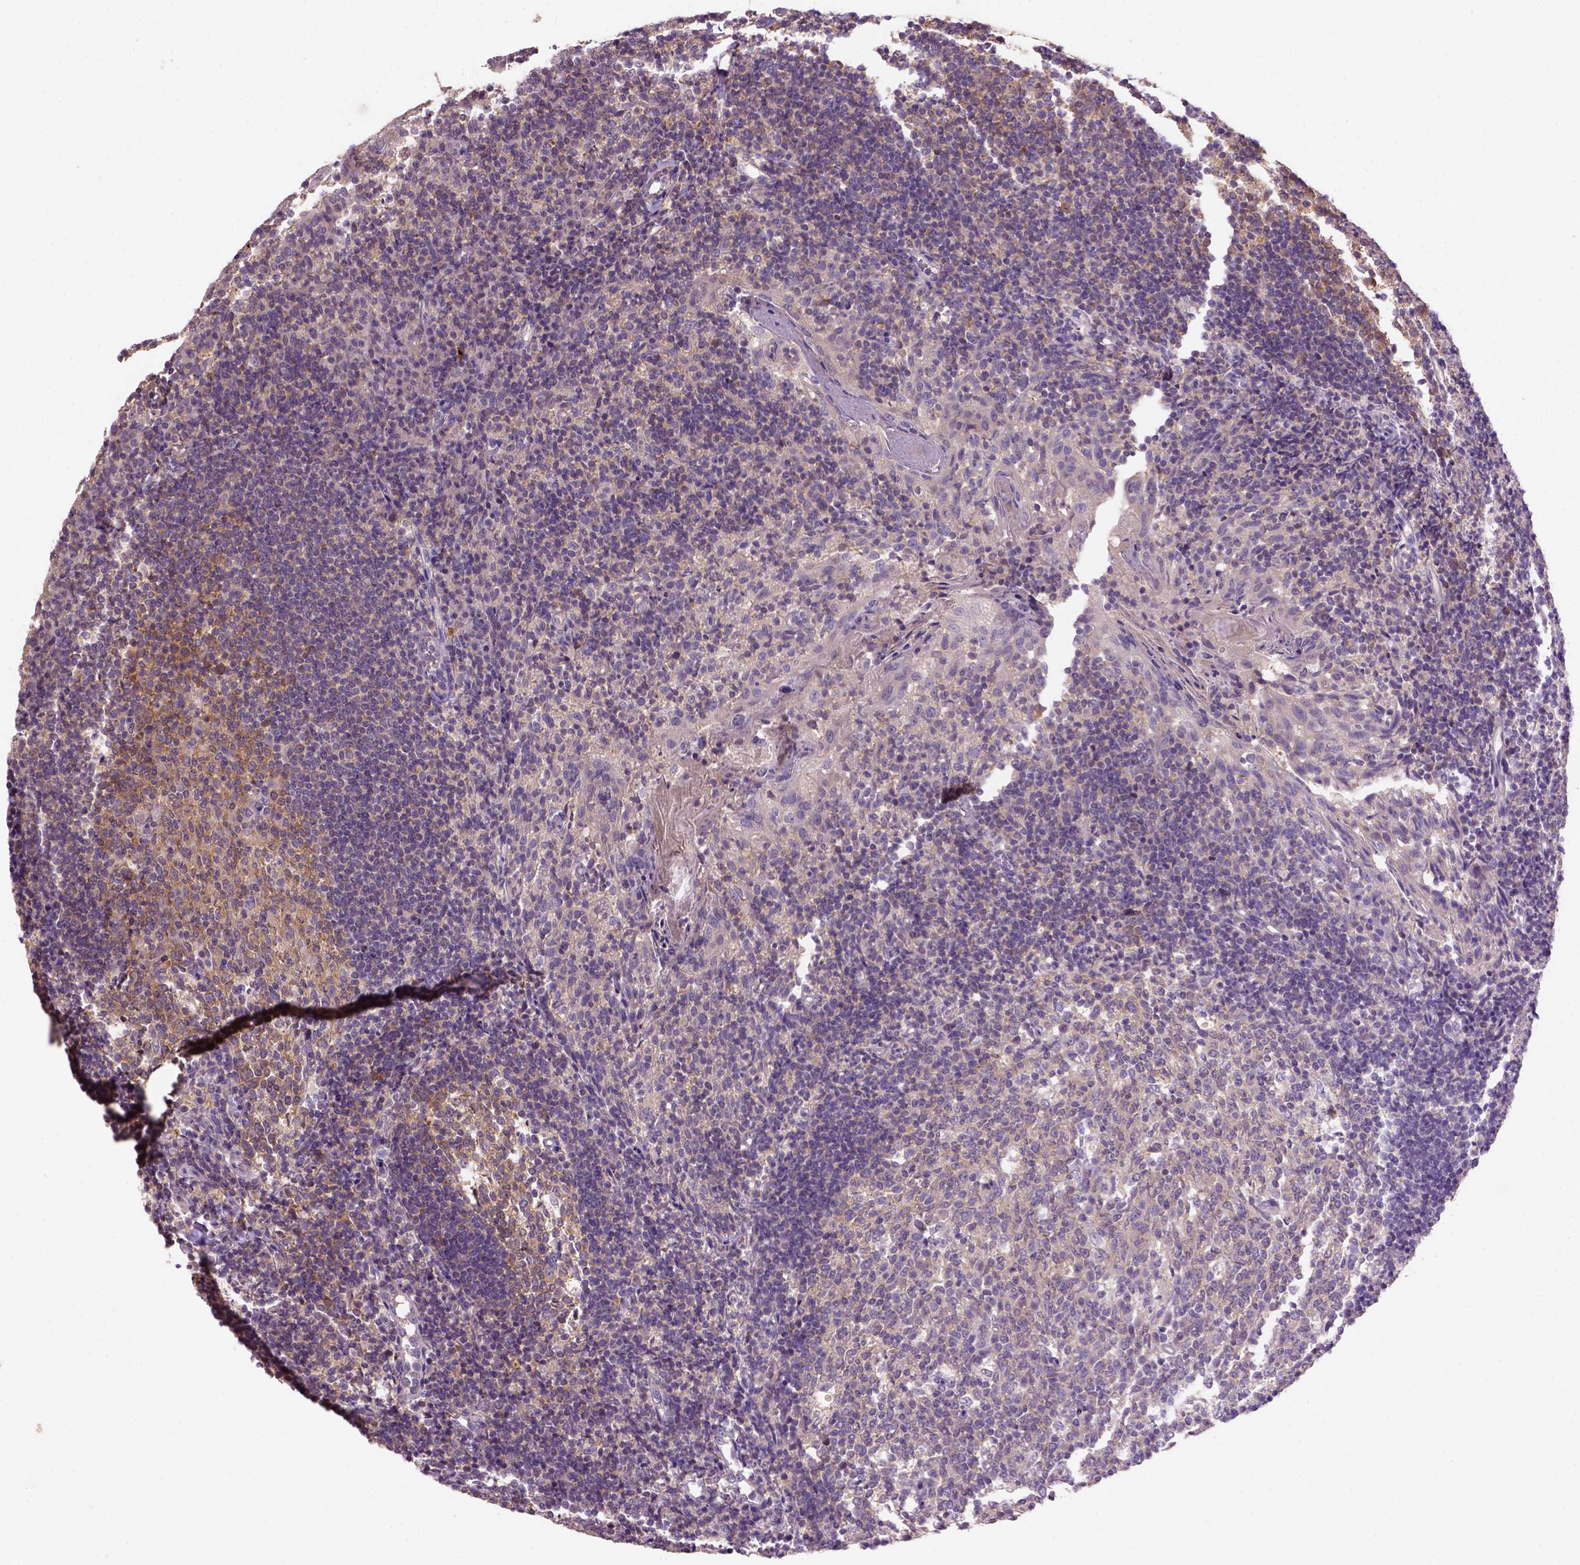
{"staining": {"intensity": "strong", "quantity": "25%-75%", "location": "cytoplasmic/membranous"}, "tissue": "tonsil", "cell_type": "Germinal center cells", "image_type": "normal", "snomed": [{"axis": "morphology", "description": "Normal tissue, NOS"}, {"axis": "topography", "description": "Tonsil"}], "caption": "Benign tonsil displays strong cytoplasmic/membranous positivity in approximately 25%-75% of germinal center cells.", "gene": "KBTBD8", "patient": {"sex": "female", "age": 10}}